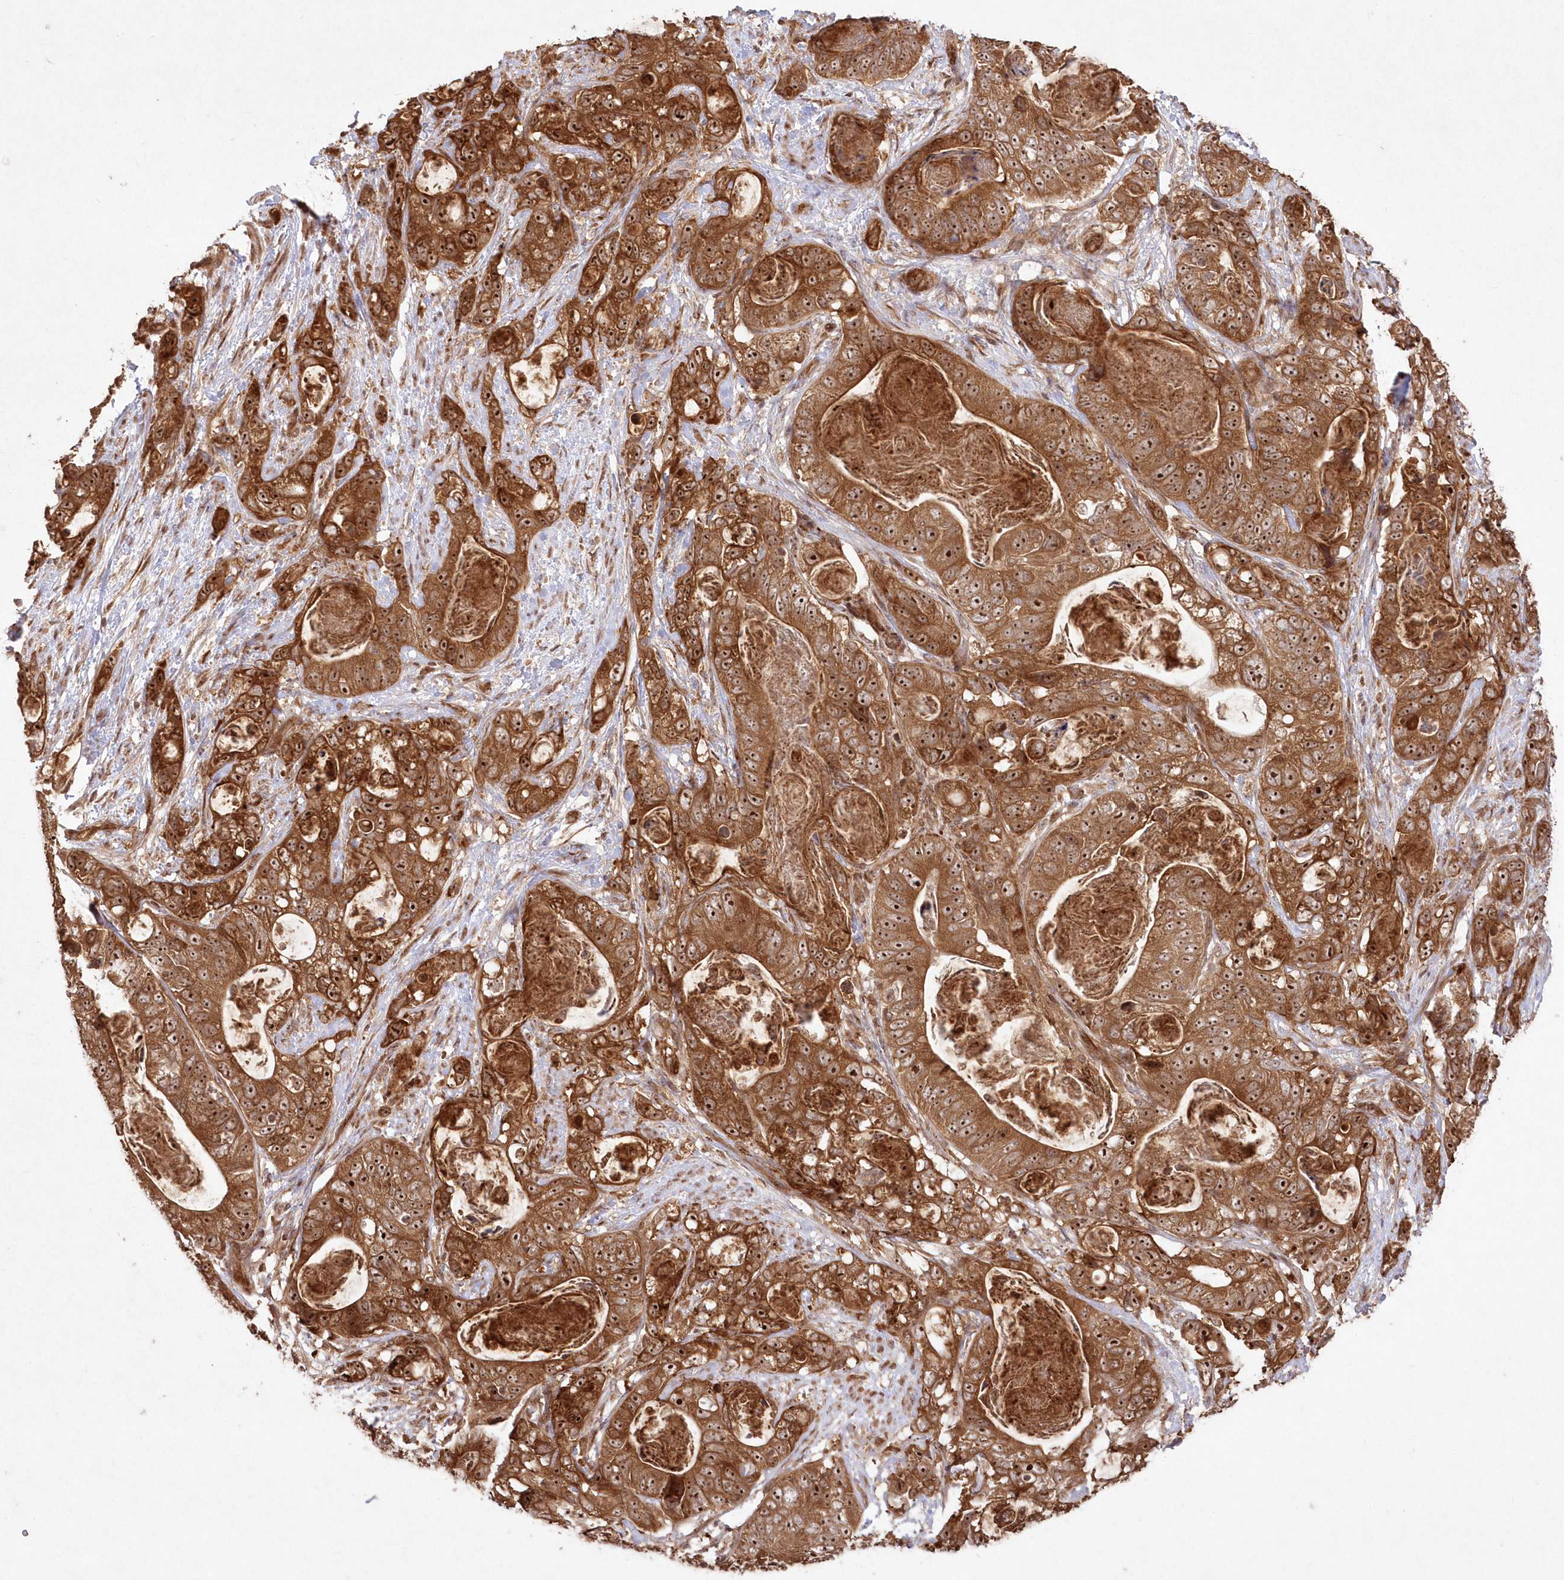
{"staining": {"intensity": "strong", "quantity": ">75%", "location": "cytoplasmic/membranous,nuclear"}, "tissue": "stomach cancer", "cell_type": "Tumor cells", "image_type": "cancer", "snomed": [{"axis": "morphology", "description": "Normal tissue, NOS"}, {"axis": "morphology", "description": "Adenocarcinoma, NOS"}, {"axis": "topography", "description": "Stomach"}], "caption": "Protein staining exhibits strong cytoplasmic/membranous and nuclear staining in about >75% of tumor cells in adenocarcinoma (stomach).", "gene": "SERINC1", "patient": {"sex": "female", "age": 89}}